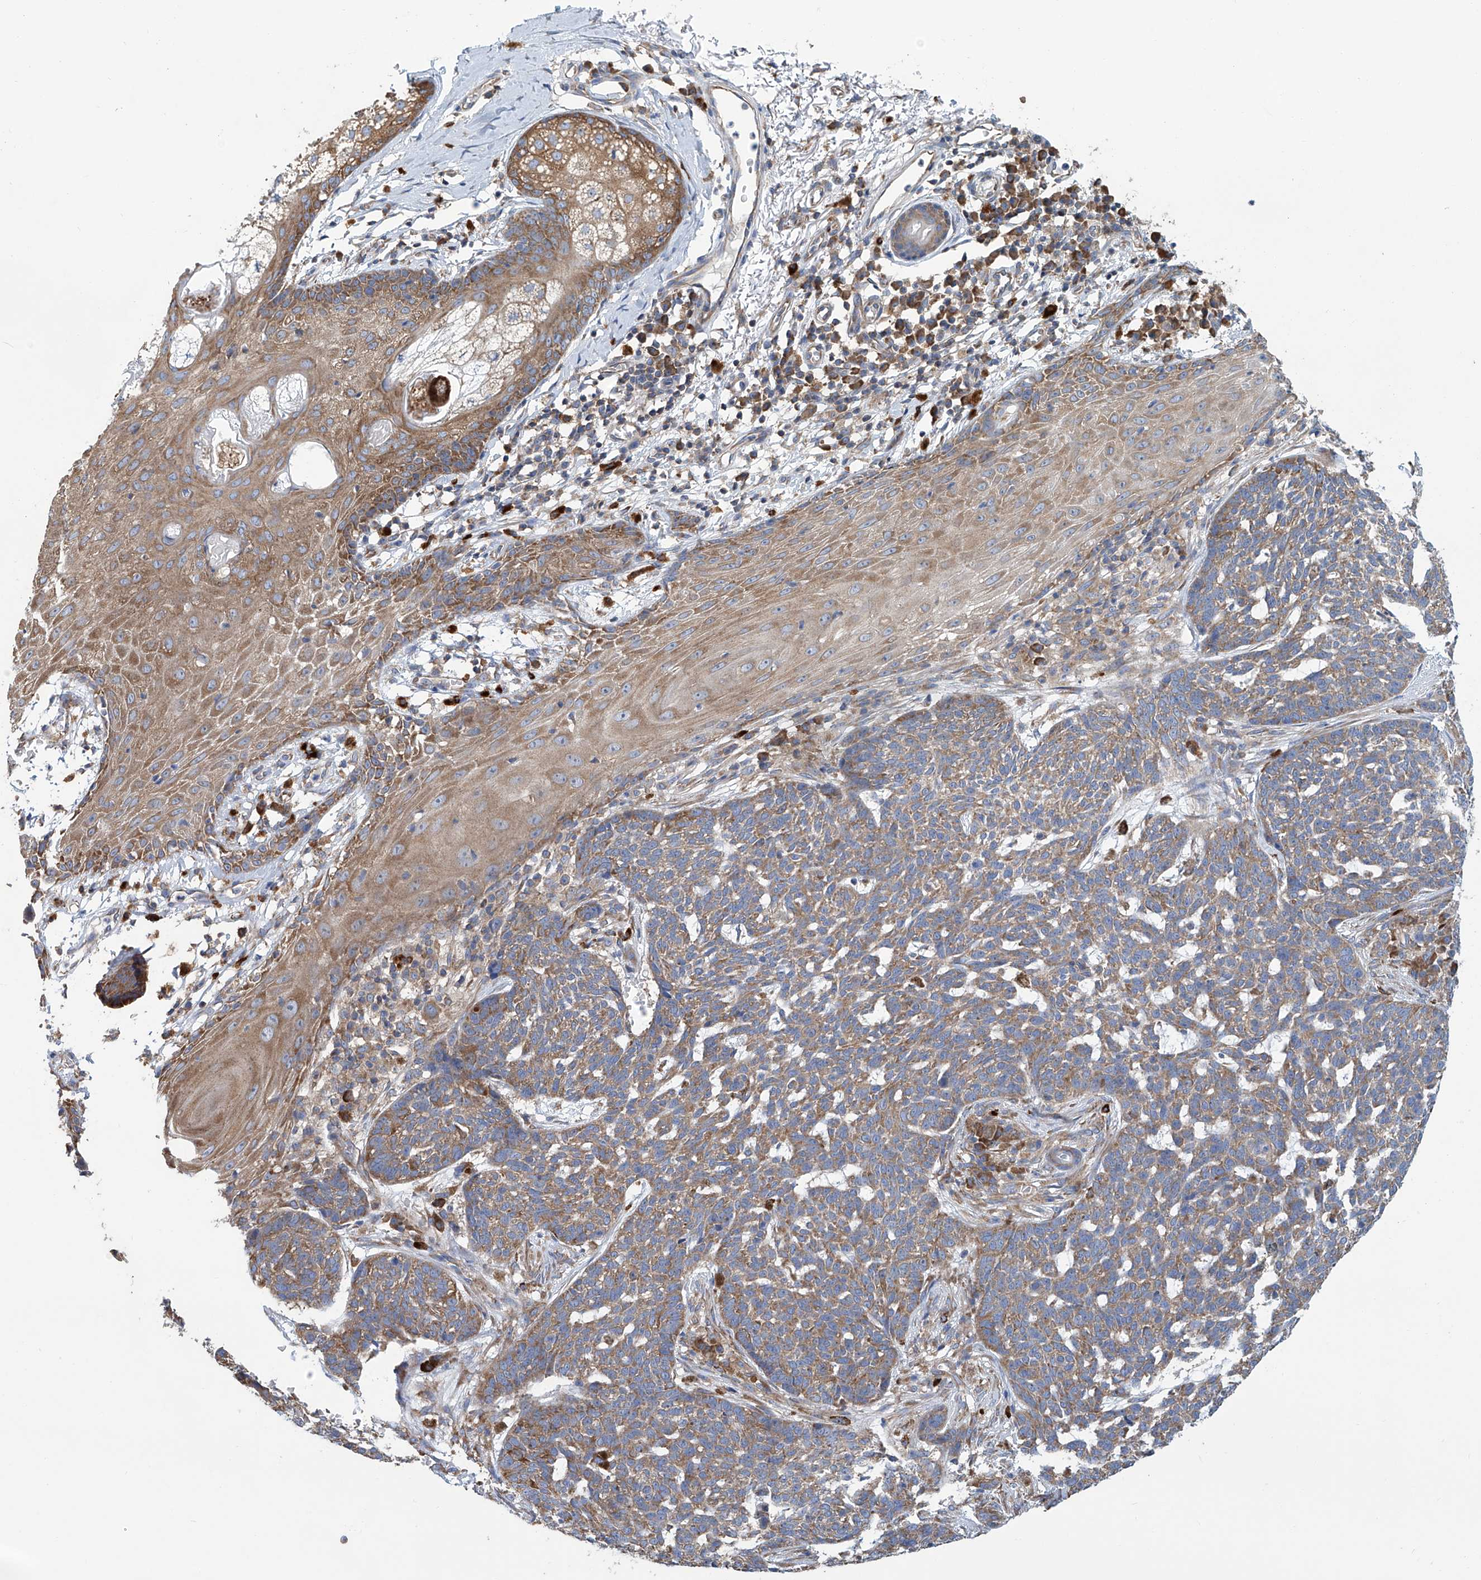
{"staining": {"intensity": "moderate", "quantity": ">75%", "location": "cytoplasmic/membranous"}, "tissue": "skin cancer", "cell_type": "Tumor cells", "image_type": "cancer", "snomed": [{"axis": "morphology", "description": "Basal cell carcinoma"}, {"axis": "topography", "description": "Skin"}], "caption": "Protein expression by IHC reveals moderate cytoplasmic/membranous expression in approximately >75% of tumor cells in skin basal cell carcinoma.", "gene": "SENP2", "patient": {"sex": "male", "age": 85}}